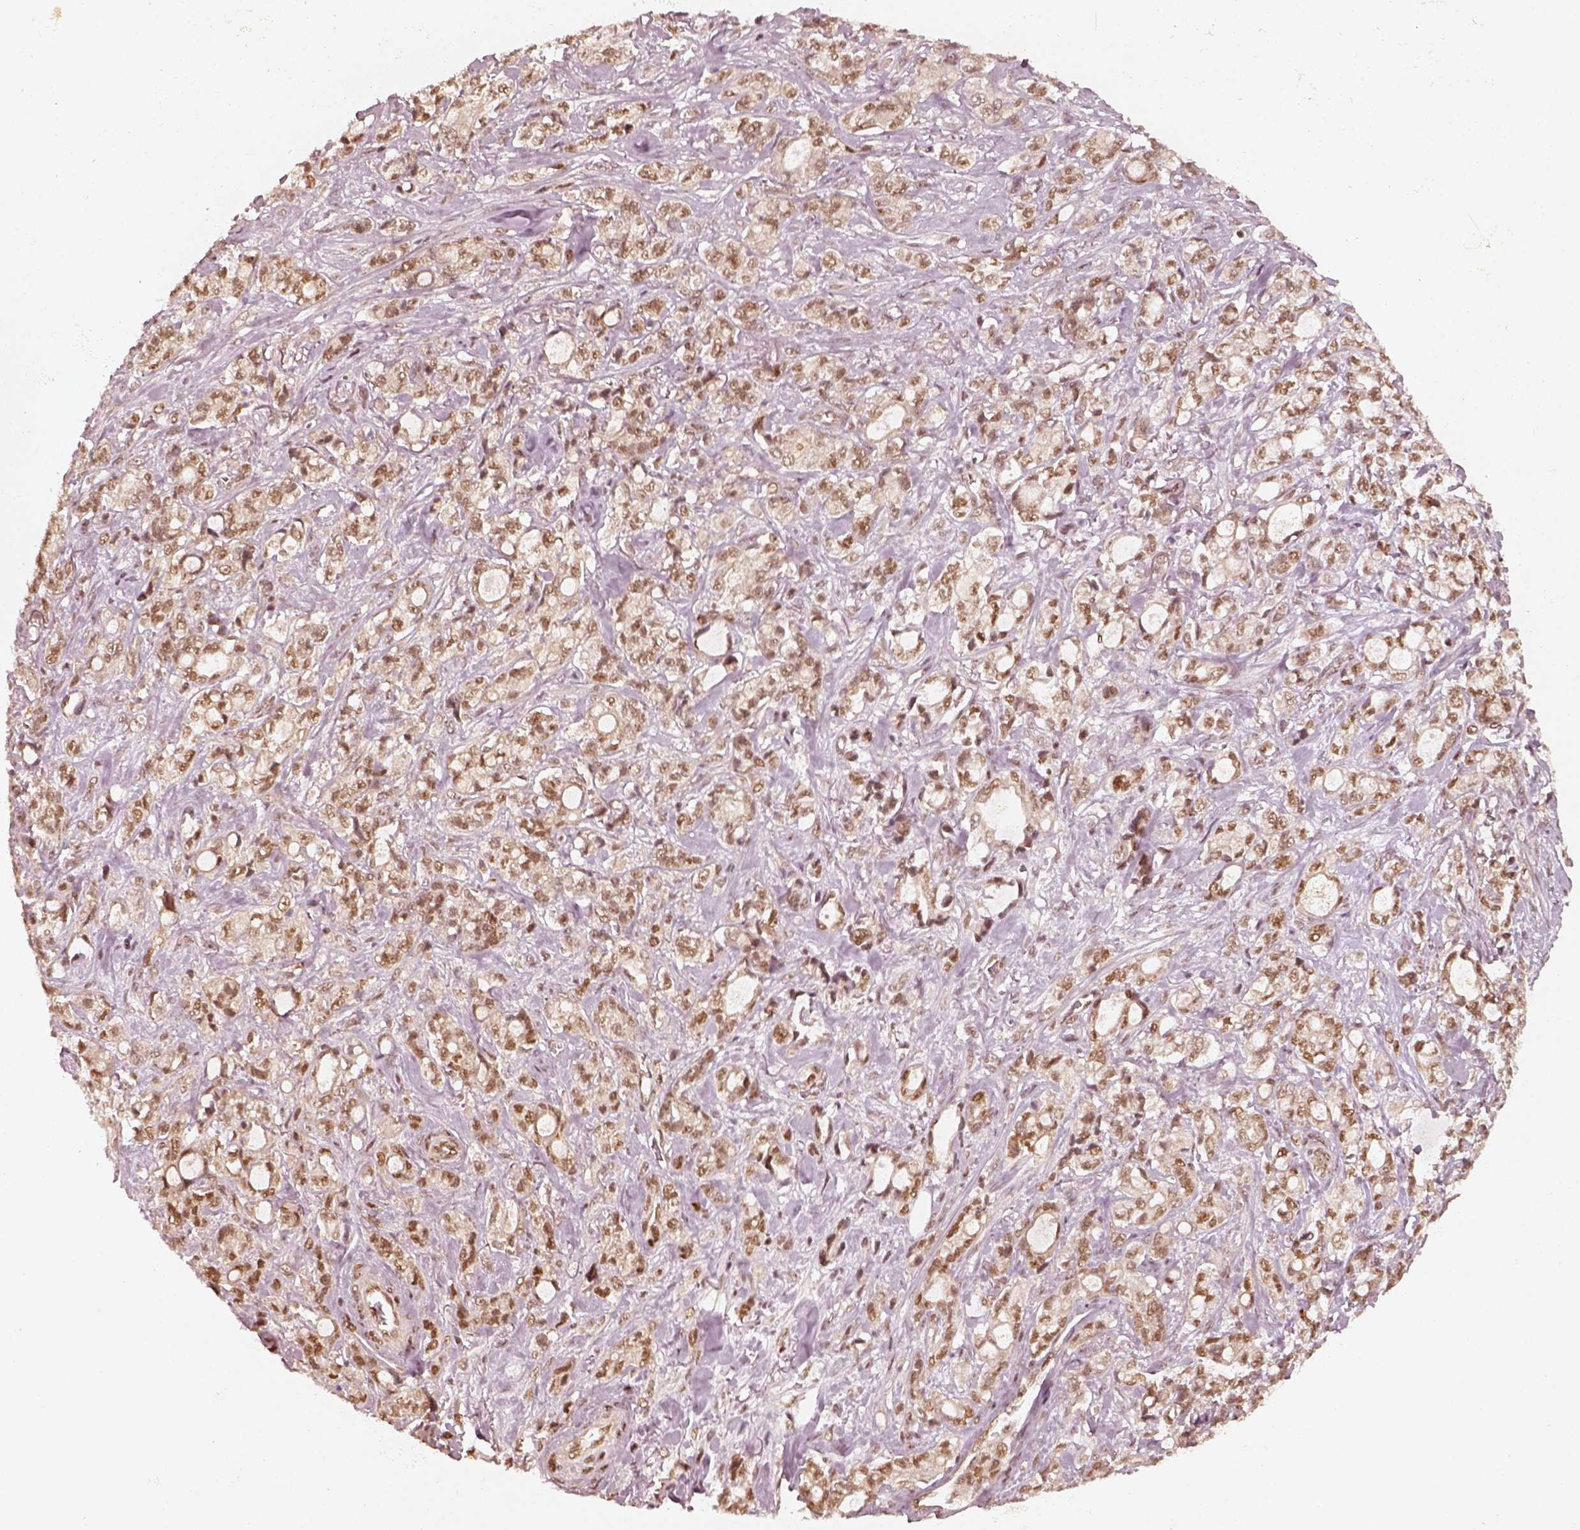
{"staining": {"intensity": "moderate", "quantity": ">75%", "location": "nuclear"}, "tissue": "stomach cancer", "cell_type": "Tumor cells", "image_type": "cancer", "snomed": [{"axis": "morphology", "description": "Adenocarcinoma, NOS"}, {"axis": "topography", "description": "Stomach"}], "caption": "Stomach adenocarcinoma was stained to show a protein in brown. There is medium levels of moderate nuclear staining in about >75% of tumor cells. The protein is stained brown, and the nuclei are stained in blue (DAB (3,3'-diaminobenzidine) IHC with brightfield microscopy, high magnification).", "gene": "GMEB2", "patient": {"sex": "male", "age": 63}}